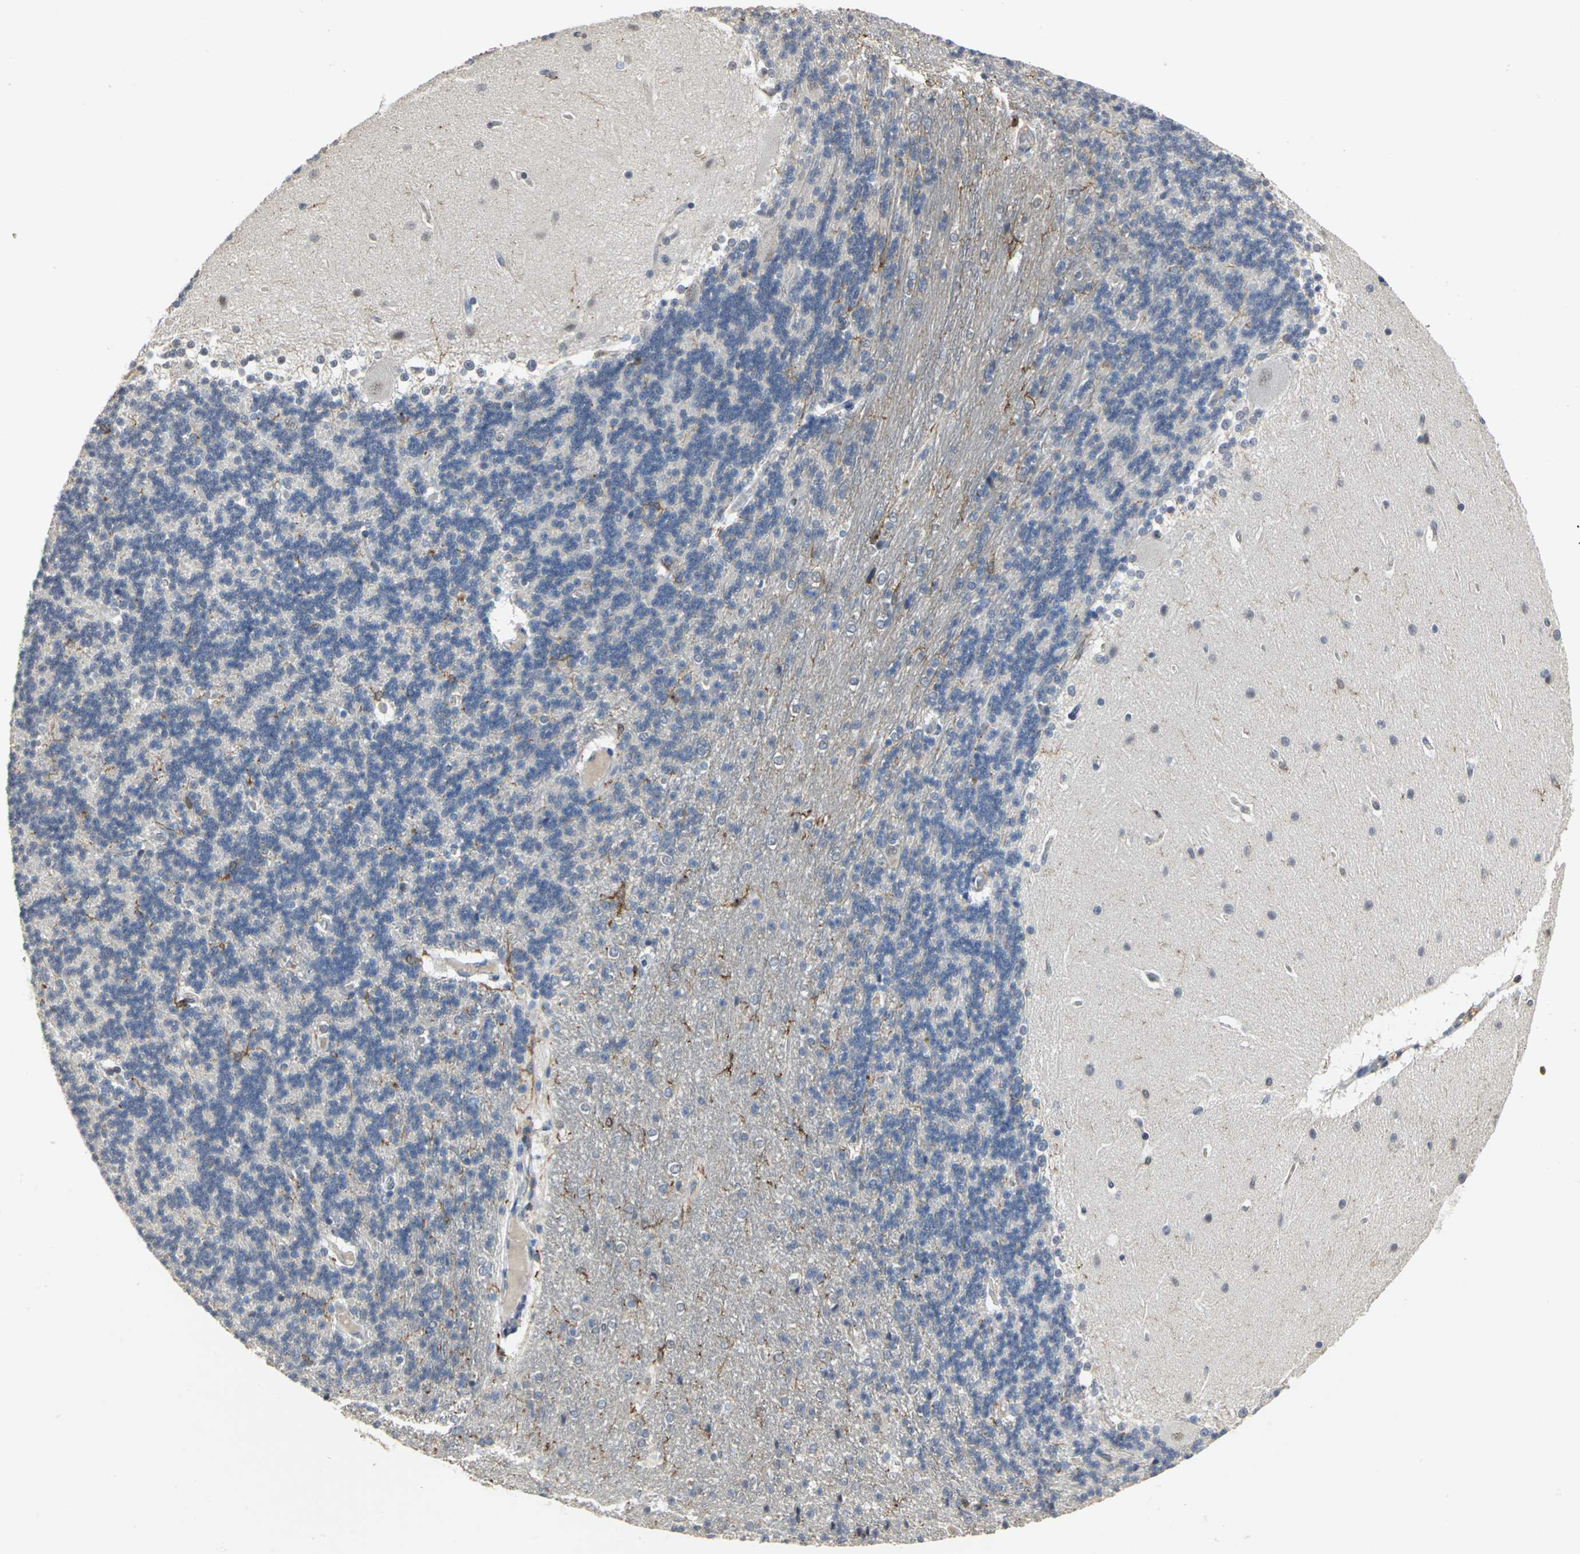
{"staining": {"intensity": "strong", "quantity": "<25%", "location": "cytoplasmic/membranous"}, "tissue": "cerebellum", "cell_type": "Cells in granular layer", "image_type": "normal", "snomed": [{"axis": "morphology", "description": "Normal tissue, NOS"}, {"axis": "topography", "description": "Cerebellum"}], "caption": "This micrograph exhibits IHC staining of unremarkable human cerebellum, with medium strong cytoplasmic/membranous expression in about <25% of cells in granular layer.", "gene": "SKAP2", "patient": {"sex": "female", "age": 54}}